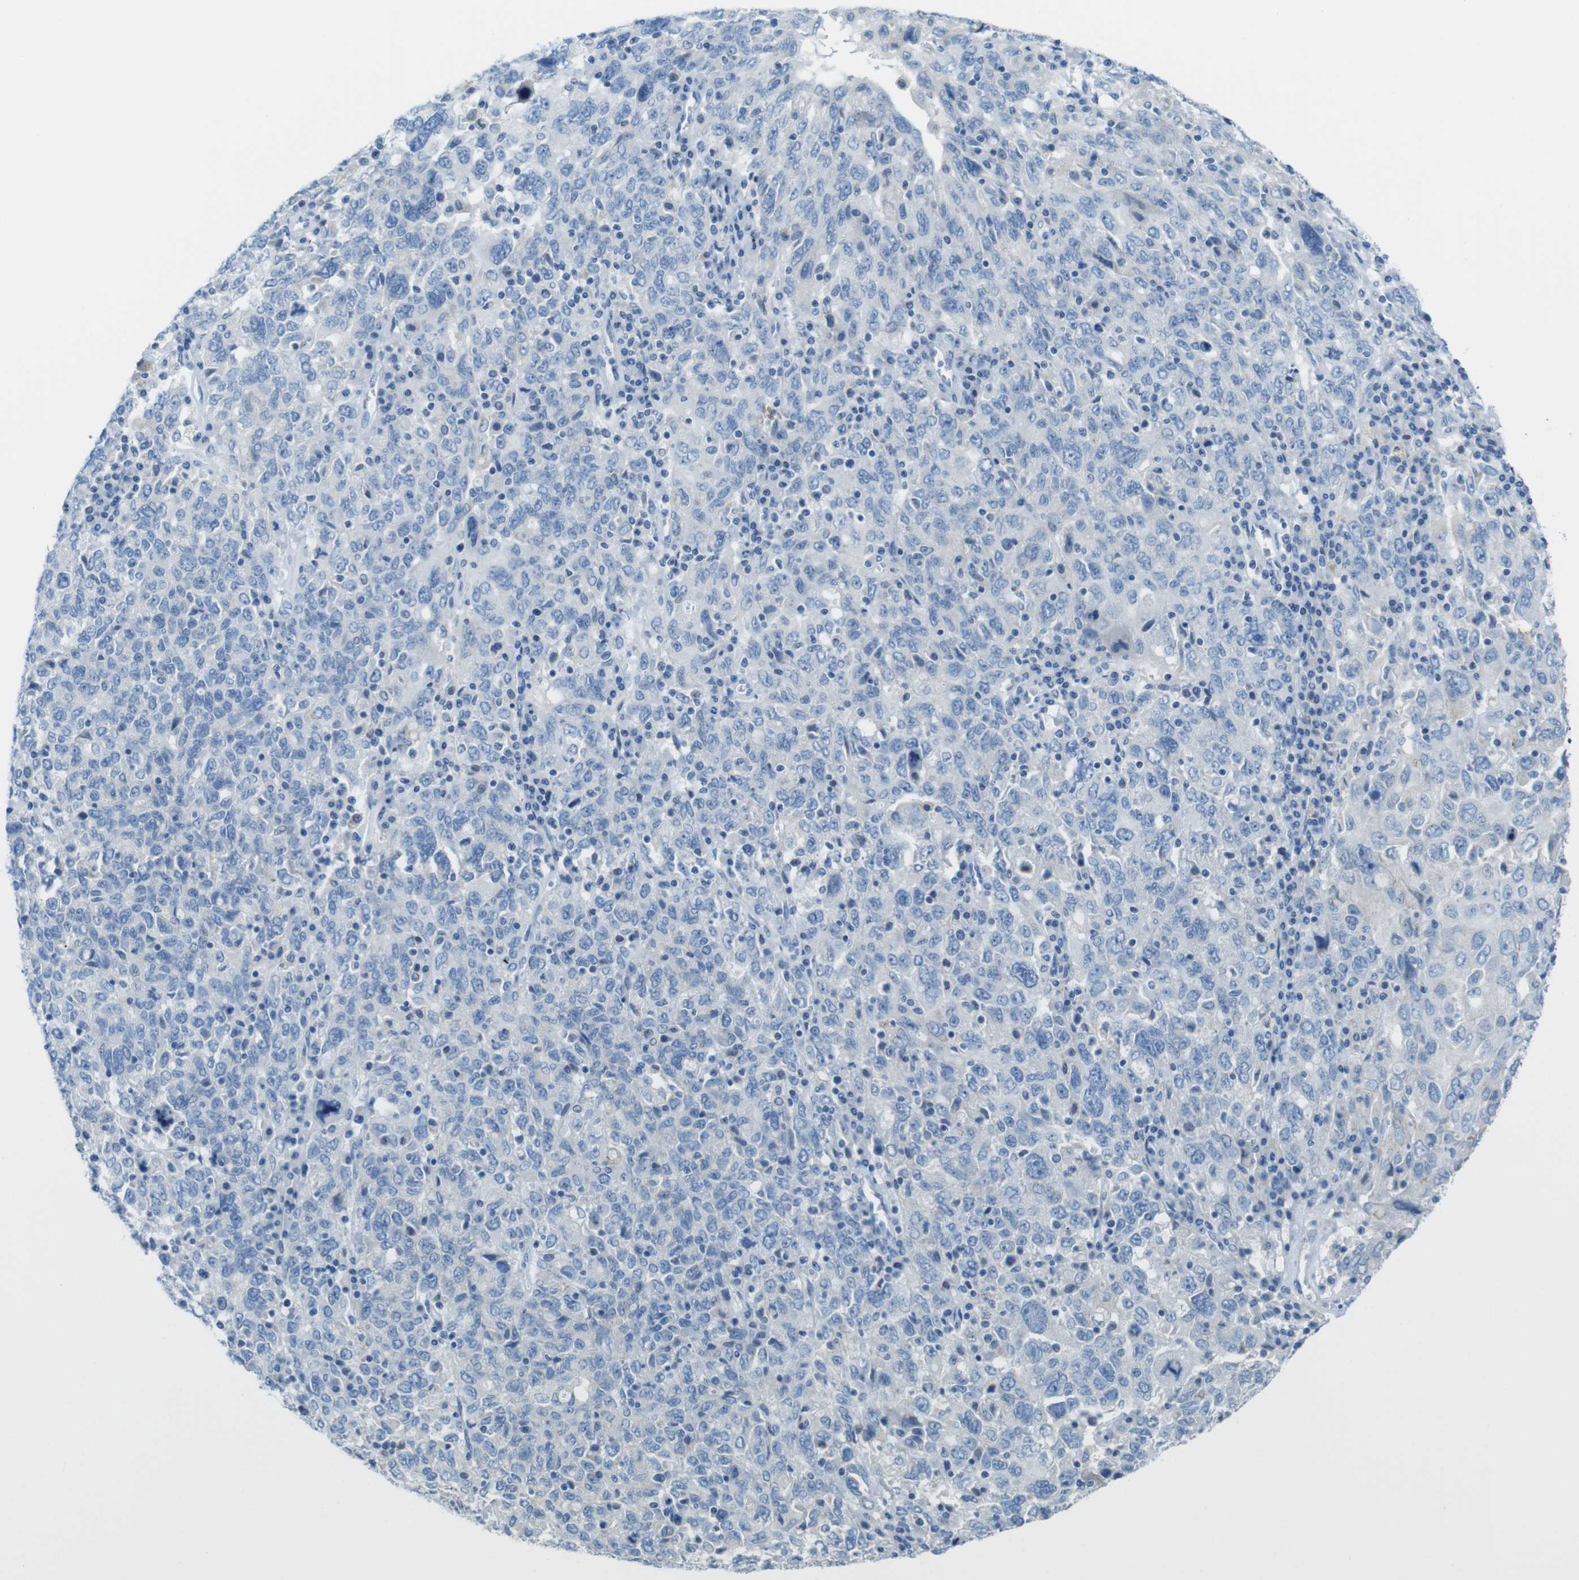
{"staining": {"intensity": "negative", "quantity": "none", "location": "none"}, "tissue": "ovarian cancer", "cell_type": "Tumor cells", "image_type": "cancer", "snomed": [{"axis": "morphology", "description": "Carcinoma, endometroid"}, {"axis": "topography", "description": "Ovary"}], "caption": "This is an immunohistochemistry (IHC) photomicrograph of human ovarian endometroid carcinoma. There is no positivity in tumor cells.", "gene": "ASIC5", "patient": {"sex": "female", "age": 62}}